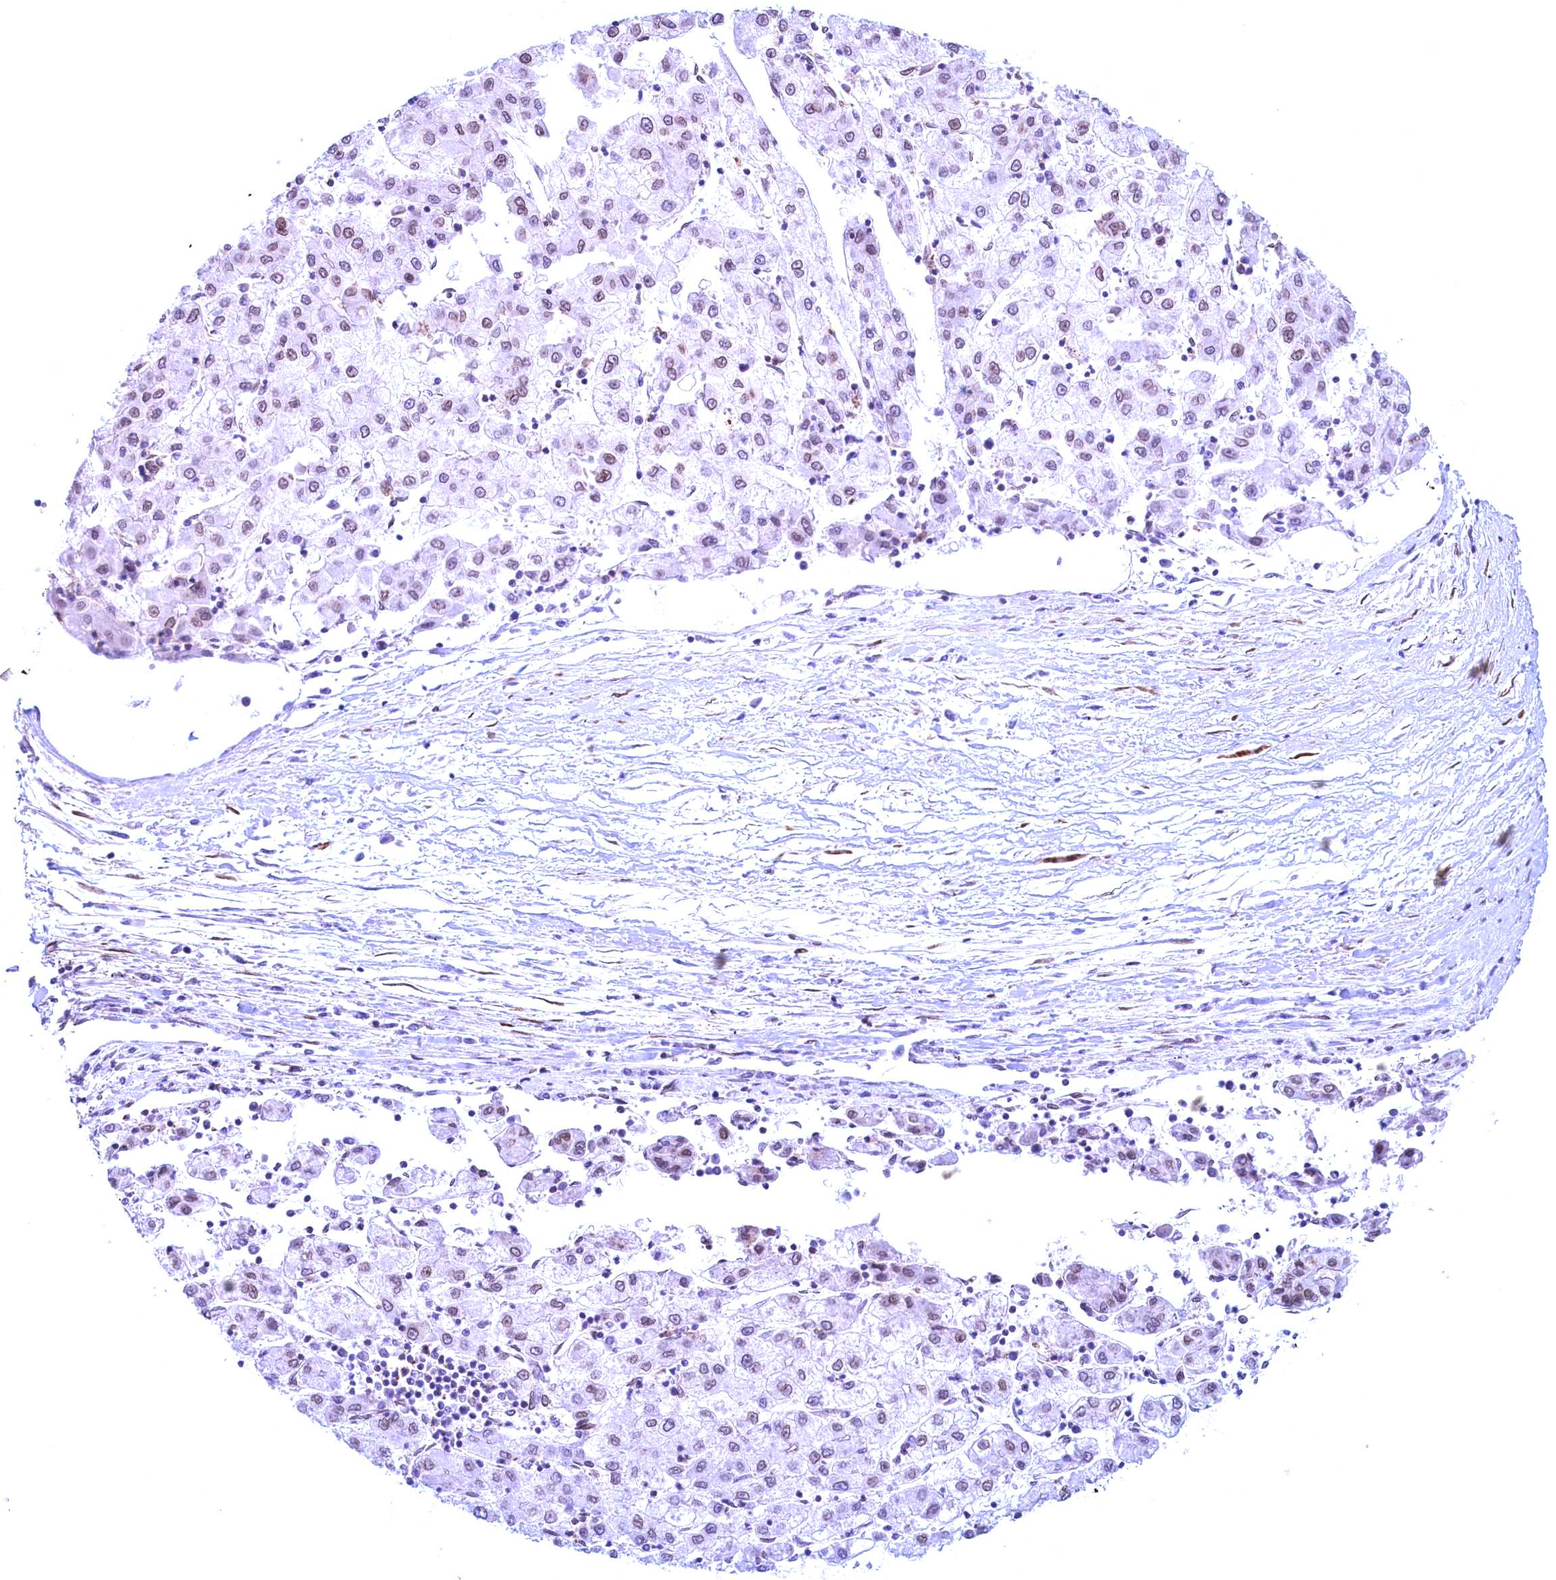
{"staining": {"intensity": "weak", "quantity": "25%-75%", "location": "cytoplasmic/membranous,nuclear"}, "tissue": "liver cancer", "cell_type": "Tumor cells", "image_type": "cancer", "snomed": [{"axis": "morphology", "description": "Carcinoma, Hepatocellular, NOS"}, {"axis": "topography", "description": "Liver"}], "caption": "There is low levels of weak cytoplasmic/membranous and nuclear expression in tumor cells of liver hepatocellular carcinoma, as demonstrated by immunohistochemical staining (brown color).", "gene": "GPSM1", "patient": {"sex": "male", "age": 72}}